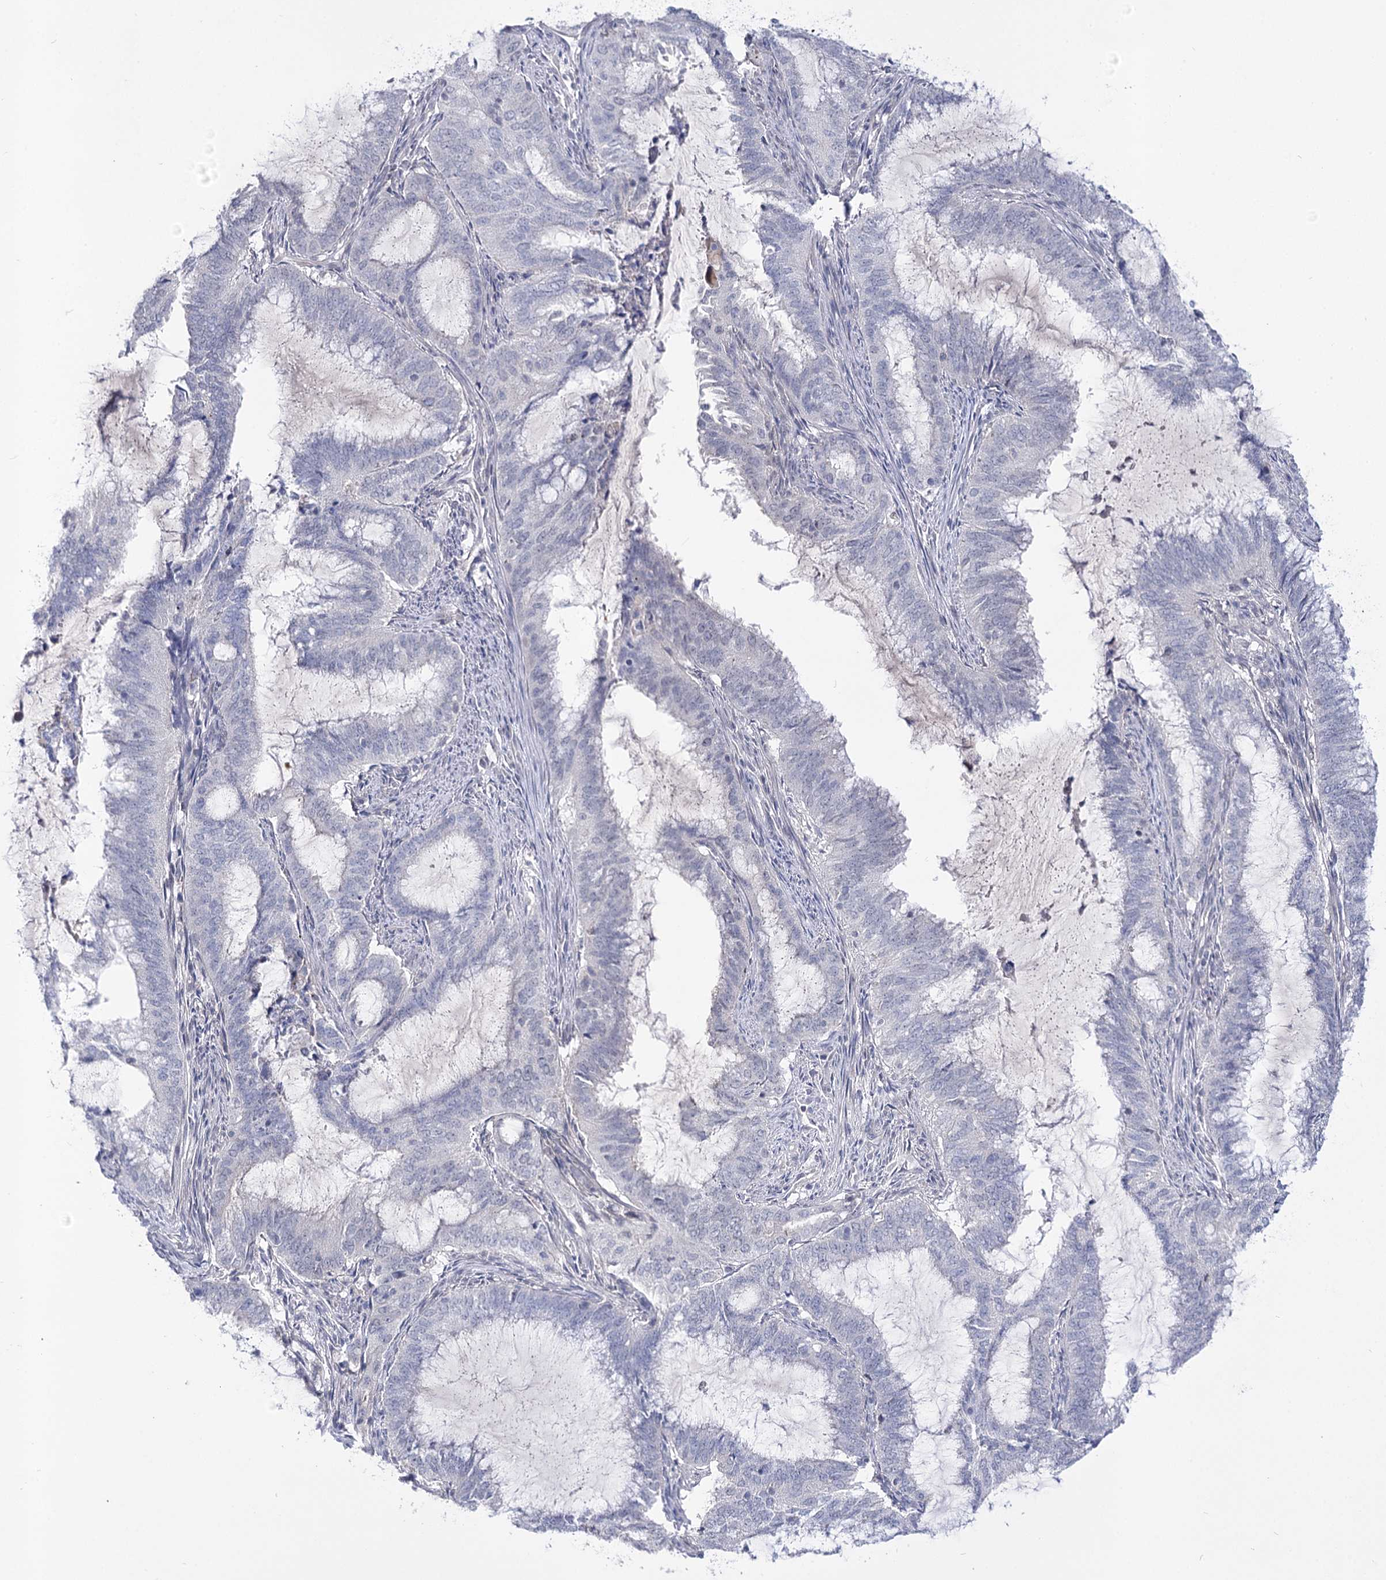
{"staining": {"intensity": "negative", "quantity": "none", "location": "none"}, "tissue": "endometrial cancer", "cell_type": "Tumor cells", "image_type": "cancer", "snomed": [{"axis": "morphology", "description": "Adenocarcinoma, NOS"}, {"axis": "topography", "description": "Endometrium"}], "caption": "IHC photomicrograph of neoplastic tissue: human endometrial cancer stained with DAB exhibits no significant protein staining in tumor cells.", "gene": "ATP10B", "patient": {"sex": "female", "age": 51}}